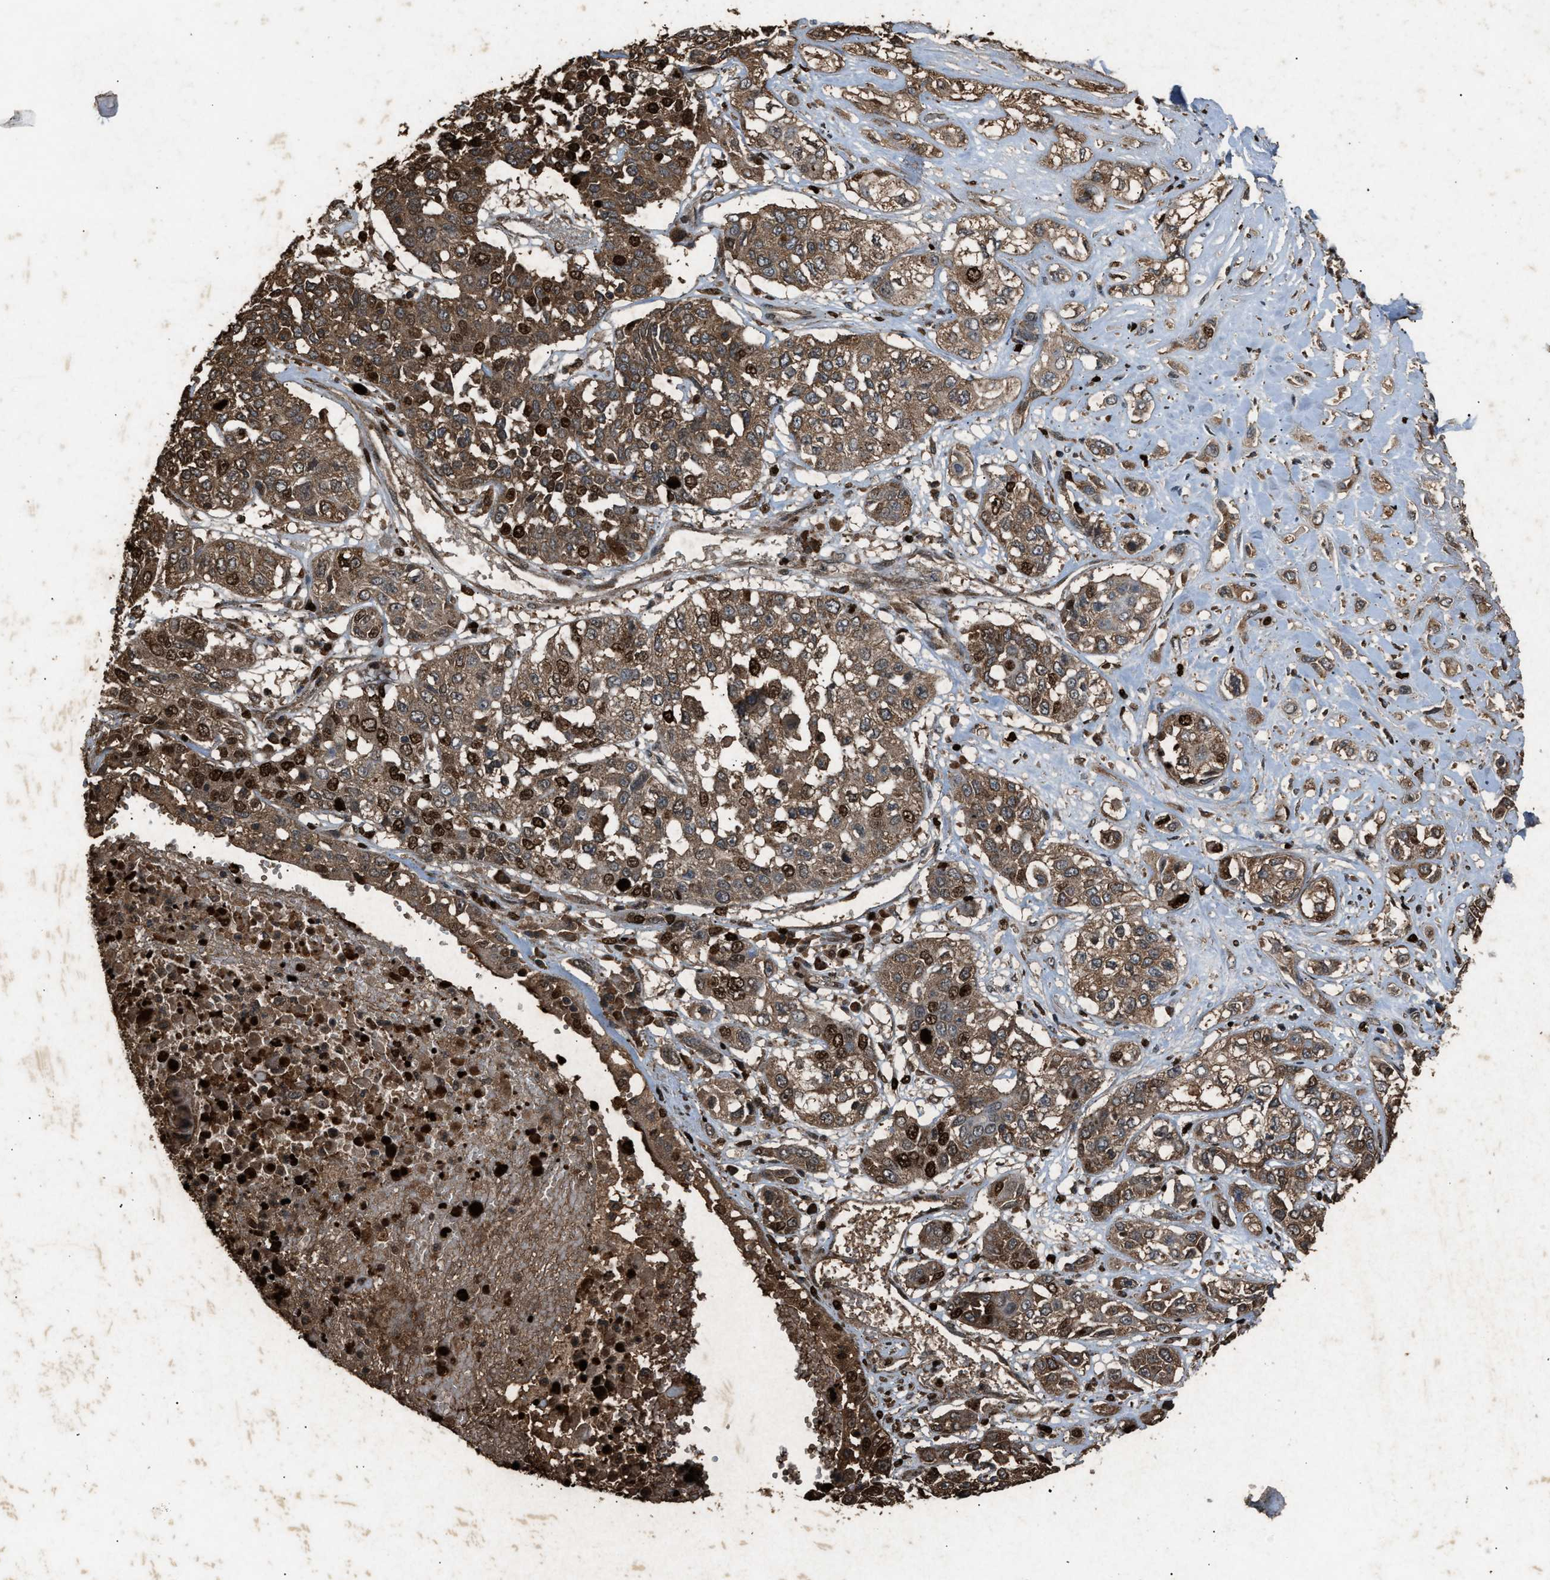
{"staining": {"intensity": "moderate", "quantity": ">75%", "location": "cytoplasmic/membranous,nuclear"}, "tissue": "lung cancer", "cell_type": "Tumor cells", "image_type": "cancer", "snomed": [{"axis": "morphology", "description": "Squamous cell carcinoma, NOS"}, {"axis": "topography", "description": "Lung"}], "caption": "Immunohistochemical staining of human lung cancer (squamous cell carcinoma) shows medium levels of moderate cytoplasmic/membranous and nuclear protein staining in approximately >75% of tumor cells.", "gene": "PSMD1", "patient": {"sex": "male", "age": 71}}